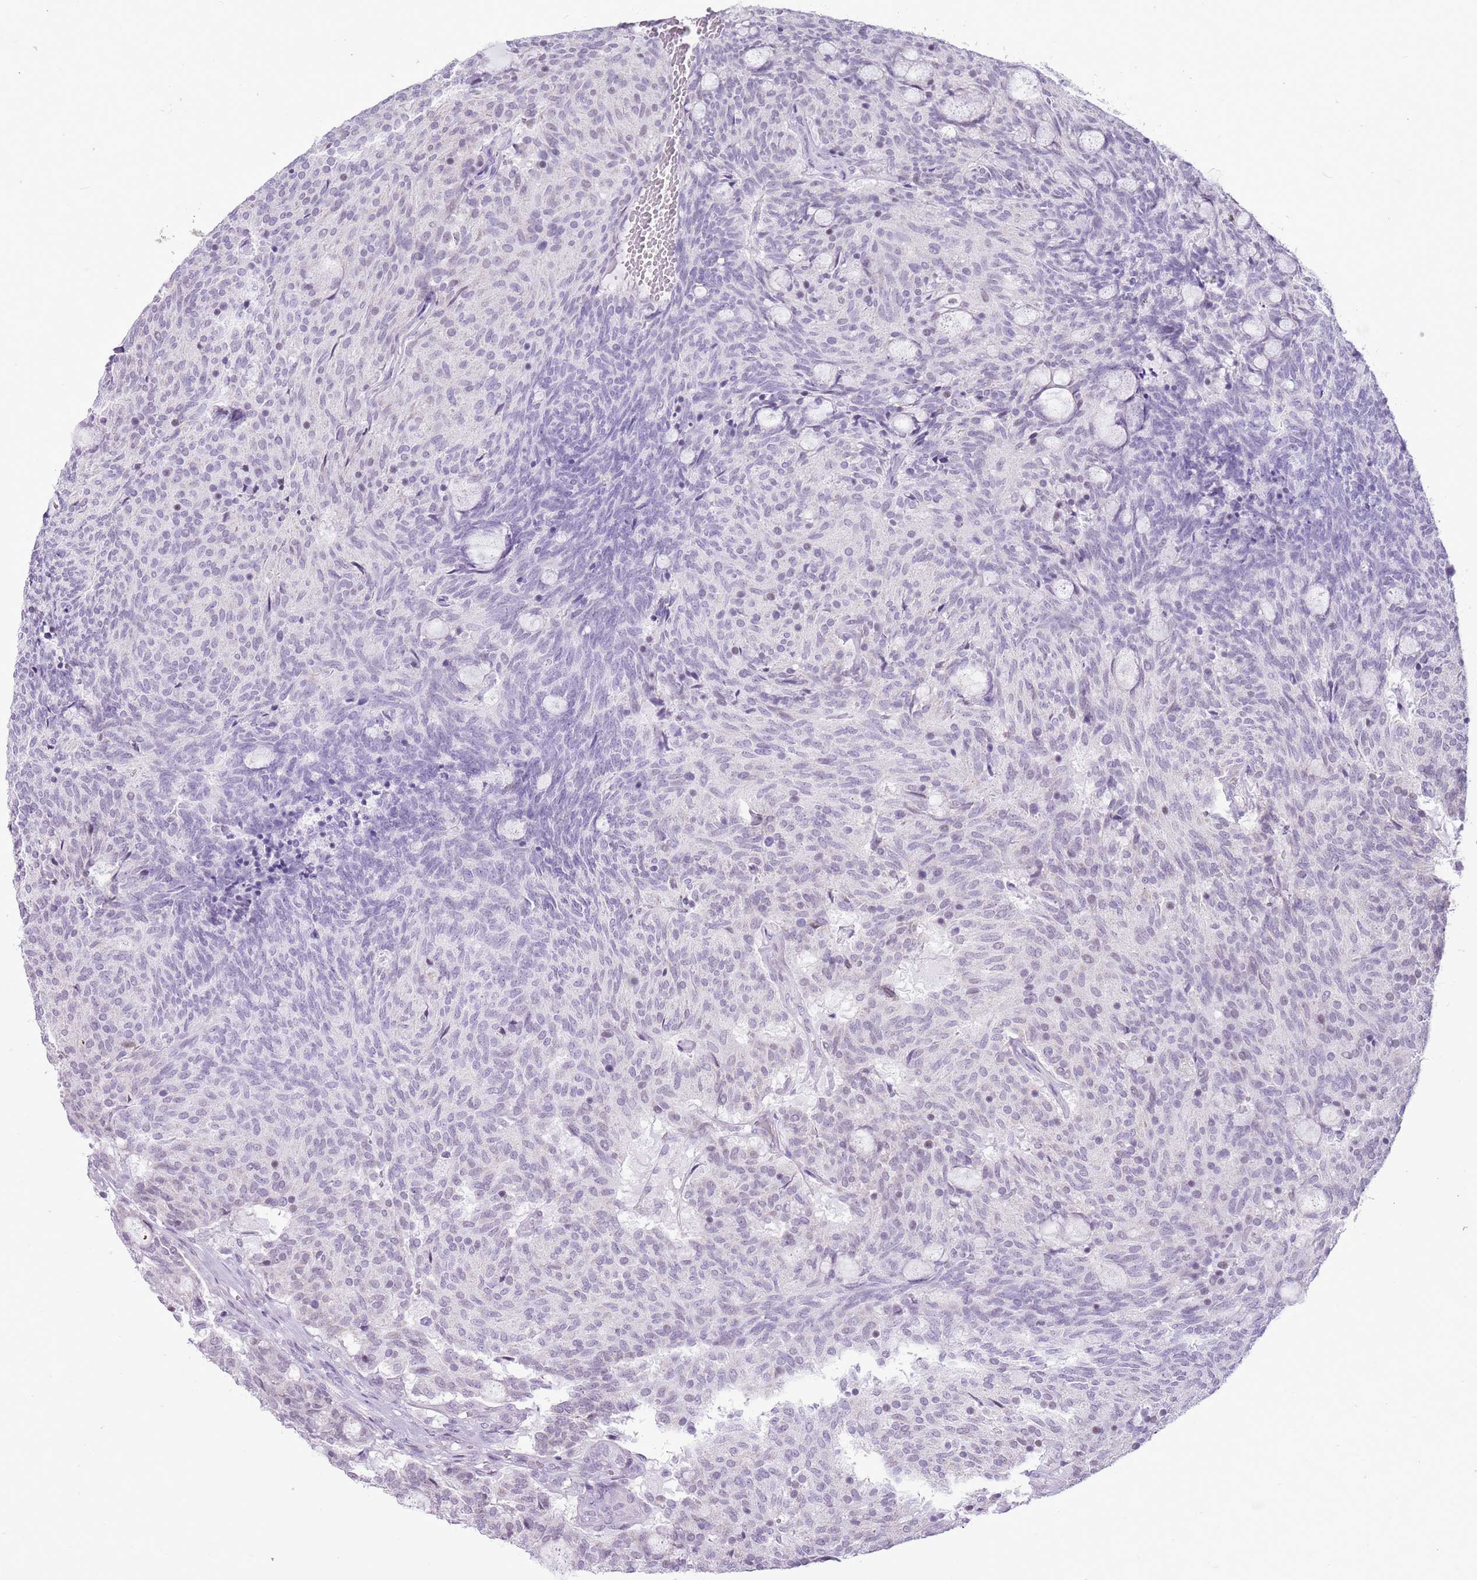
{"staining": {"intensity": "negative", "quantity": "none", "location": "none"}, "tissue": "carcinoid", "cell_type": "Tumor cells", "image_type": "cancer", "snomed": [{"axis": "morphology", "description": "Carcinoid, malignant, NOS"}, {"axis": "topography", "description": "Pancreas"}], "caption": "A photomicrograph of human malignant carcinoid is negative for staining in tumor cells.", "gene": "RPL3L", "patient": {"sex": "female", "age": 54}}